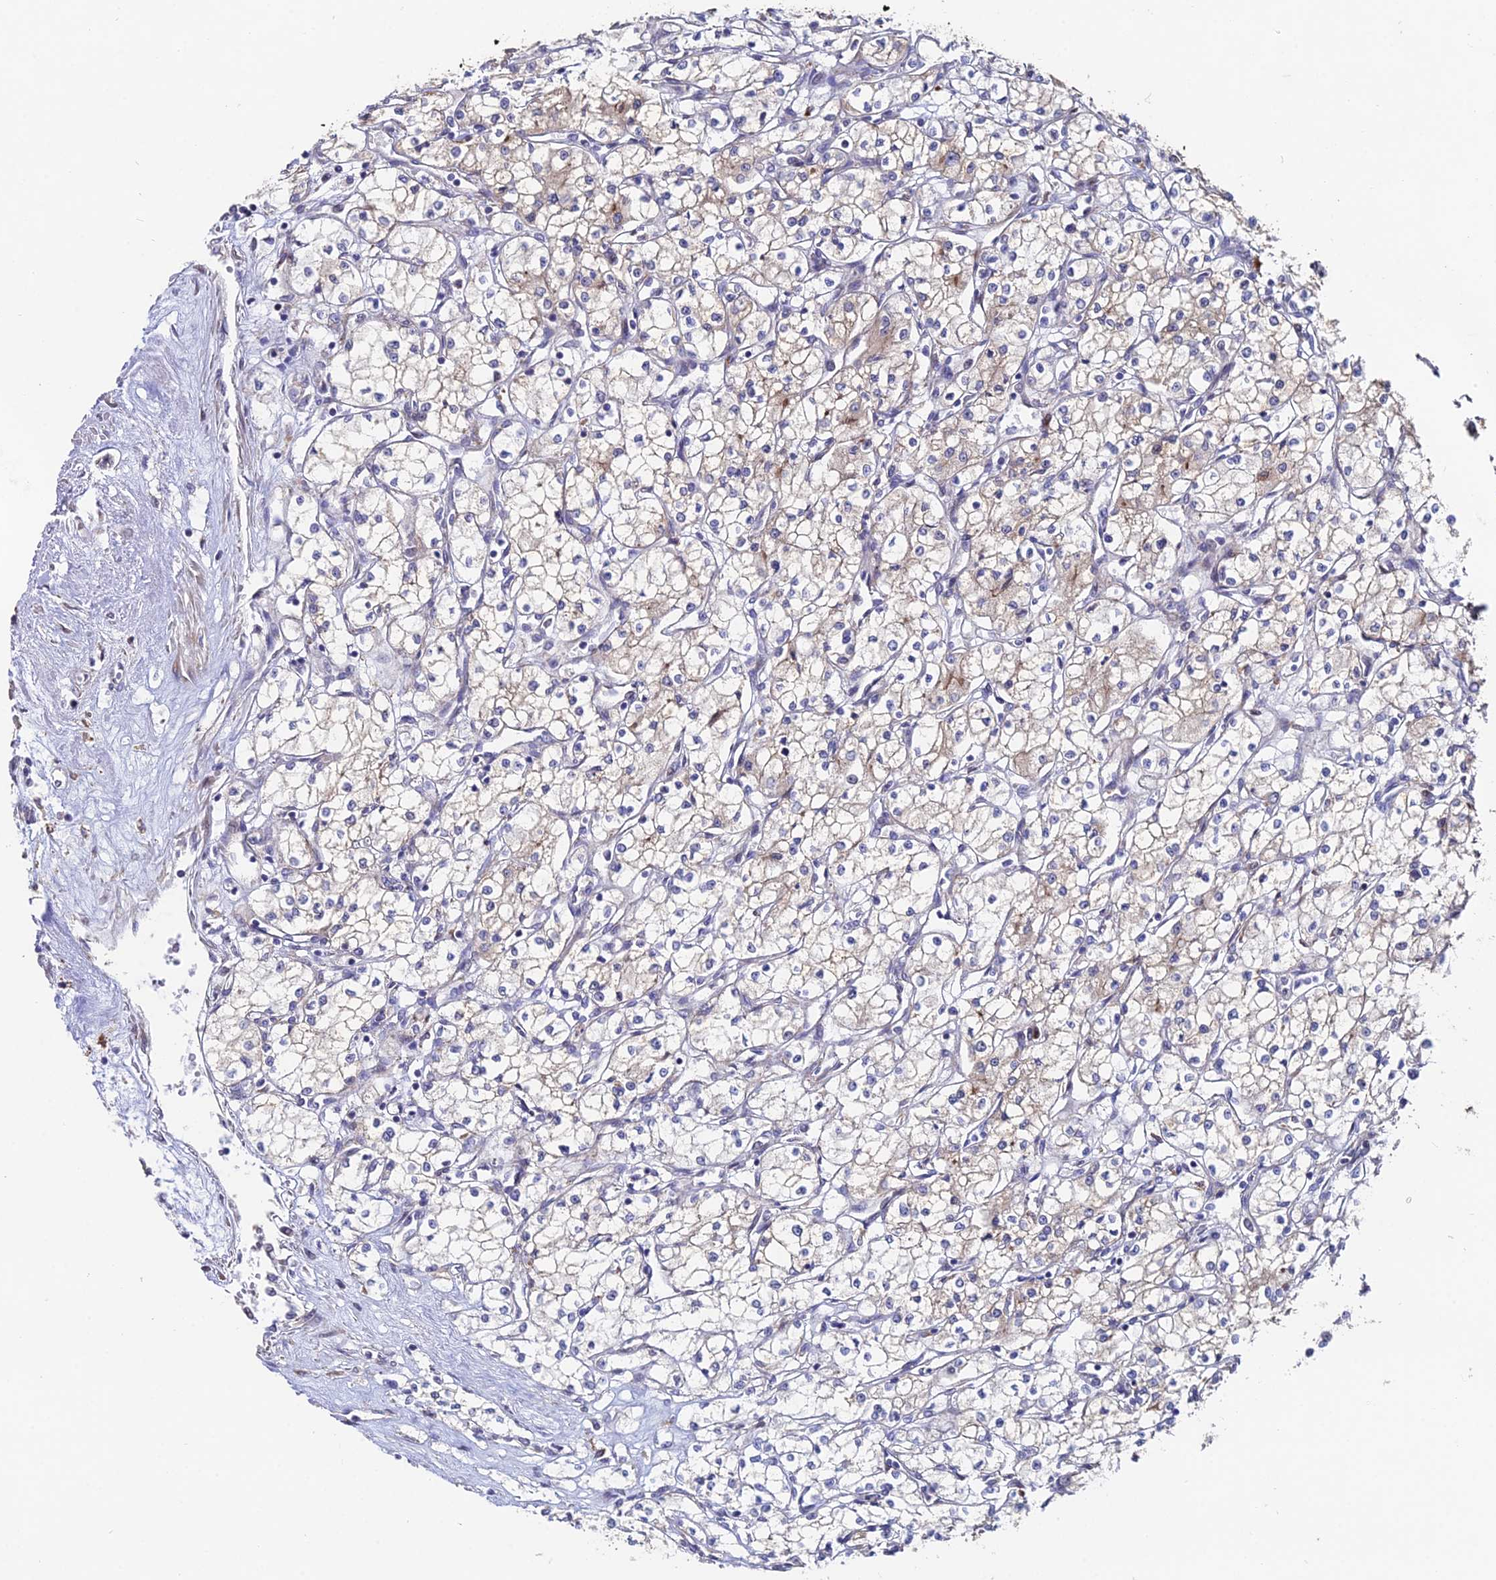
{"staining": {"intensity": "weak", "quantity": "<25%", "location": "cytoplasmic/membranous"}, "tissue": "renal cancer", "cell_type": "Tumor cells", "image_type": "cancer", "snomed": [{"axis": "morphology", "description": "Adenocarcinoma, NOS"}, {"axis": "topography", "description": "Kidney"}], "caption": "A high-resolution photomicrograph shows IHC staining of renal adenocarcinoma, which displays no significant positivity in tumor cells.", "gene": "ACTR5", "patient": {"sex": "male", "age": 59}}